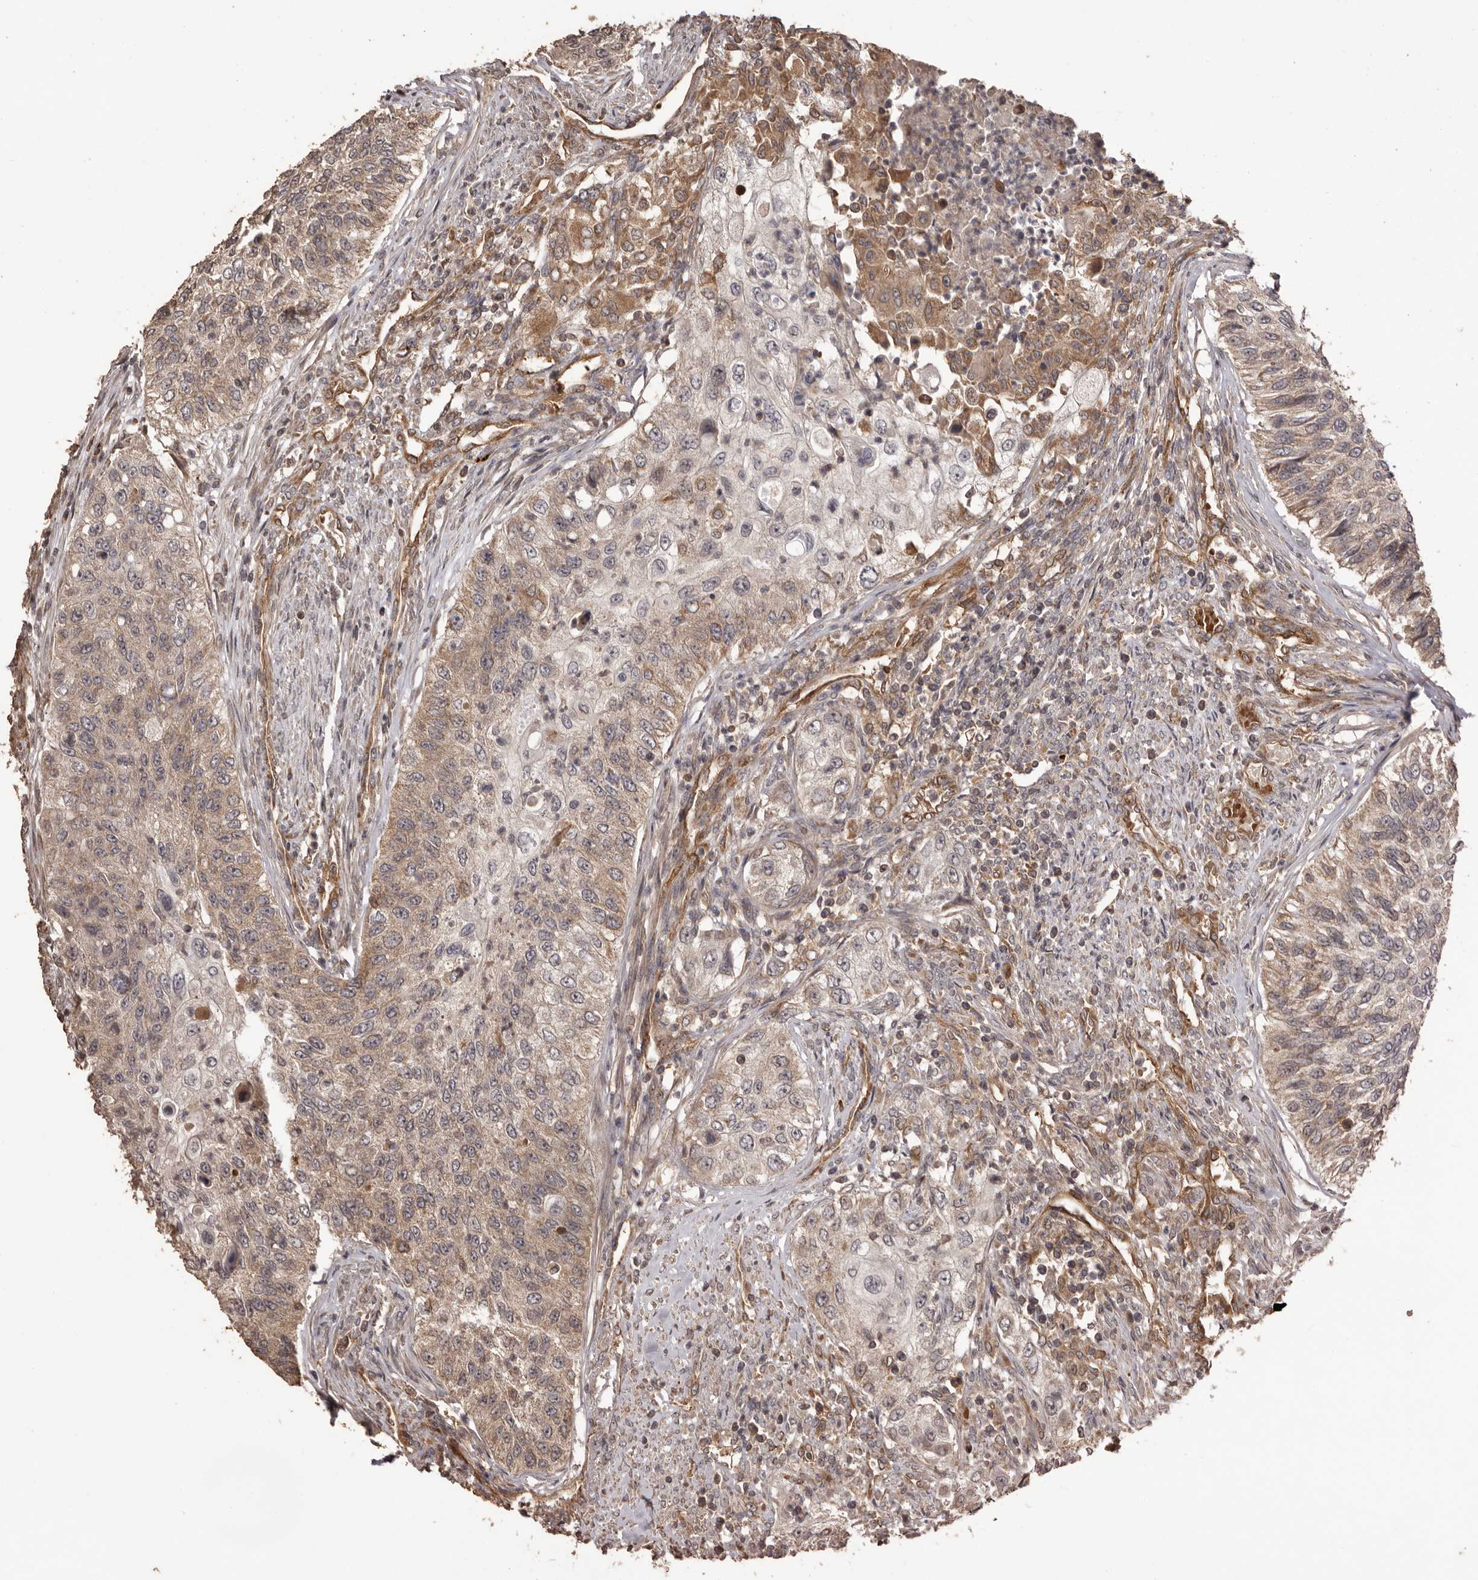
{"staining": {"intensity": "moderate", "quantity": ">75%", "location": "cytoplasmic/membranous"}, "tissue": "urothelial cancer", "cell_type": "Tumor cells", "image_type": "cancer", "snomed": [{"axis": "morphology", "description": "Urothelial carcinoma, High grade"}, {"axis": "topography", "description": "Urinary bladder"}], "caption": "Moderate cytoplasmic/membranous staining is appreciated in approximately >75% of tumor cells in urothelial cancer.", "gene": "QRSL1", "patient": {"sex": "female", "age": 60}}